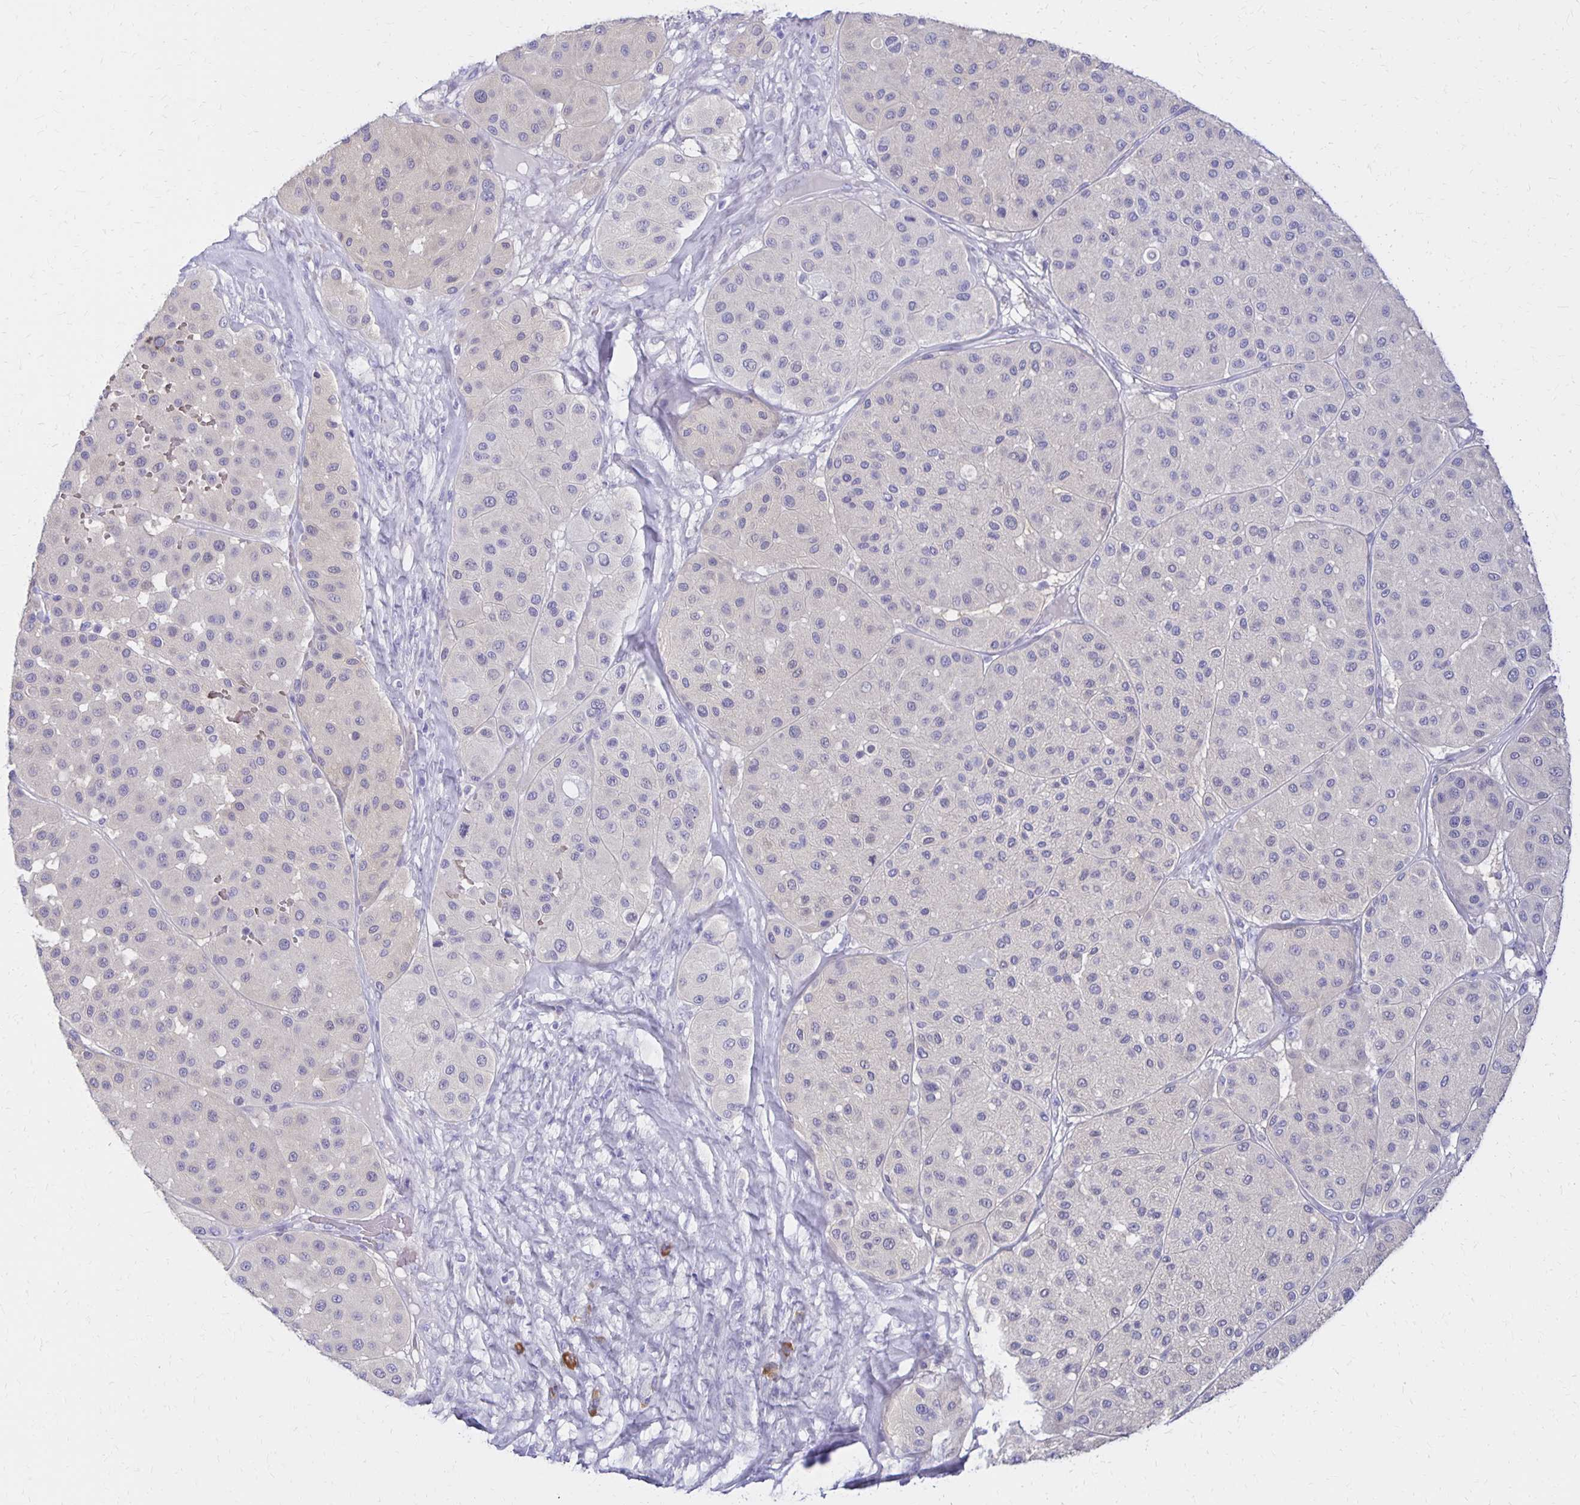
{"staining": {"intensity": "negative", "quantity": "none", "location": "none"}, "tissue": "melanoma", "cell_type": "Tumor cells", "image_type": "cancer", "snomed": [{"axis": "morphology", "description": "Malignant melanoma, Metastatic site"}, {"axis": "topography", "description": "Smooth muscle"}], "caption": "DAB (3,3'-diaminobenzidine) immunohistochemical staining of melanoma shows no significant positivity in tumor cells. (DAB immunohistochemistry with hematoxylin counter stain).", "gene": "FNTB", "patient": {"sex": "male", "age": 41}}